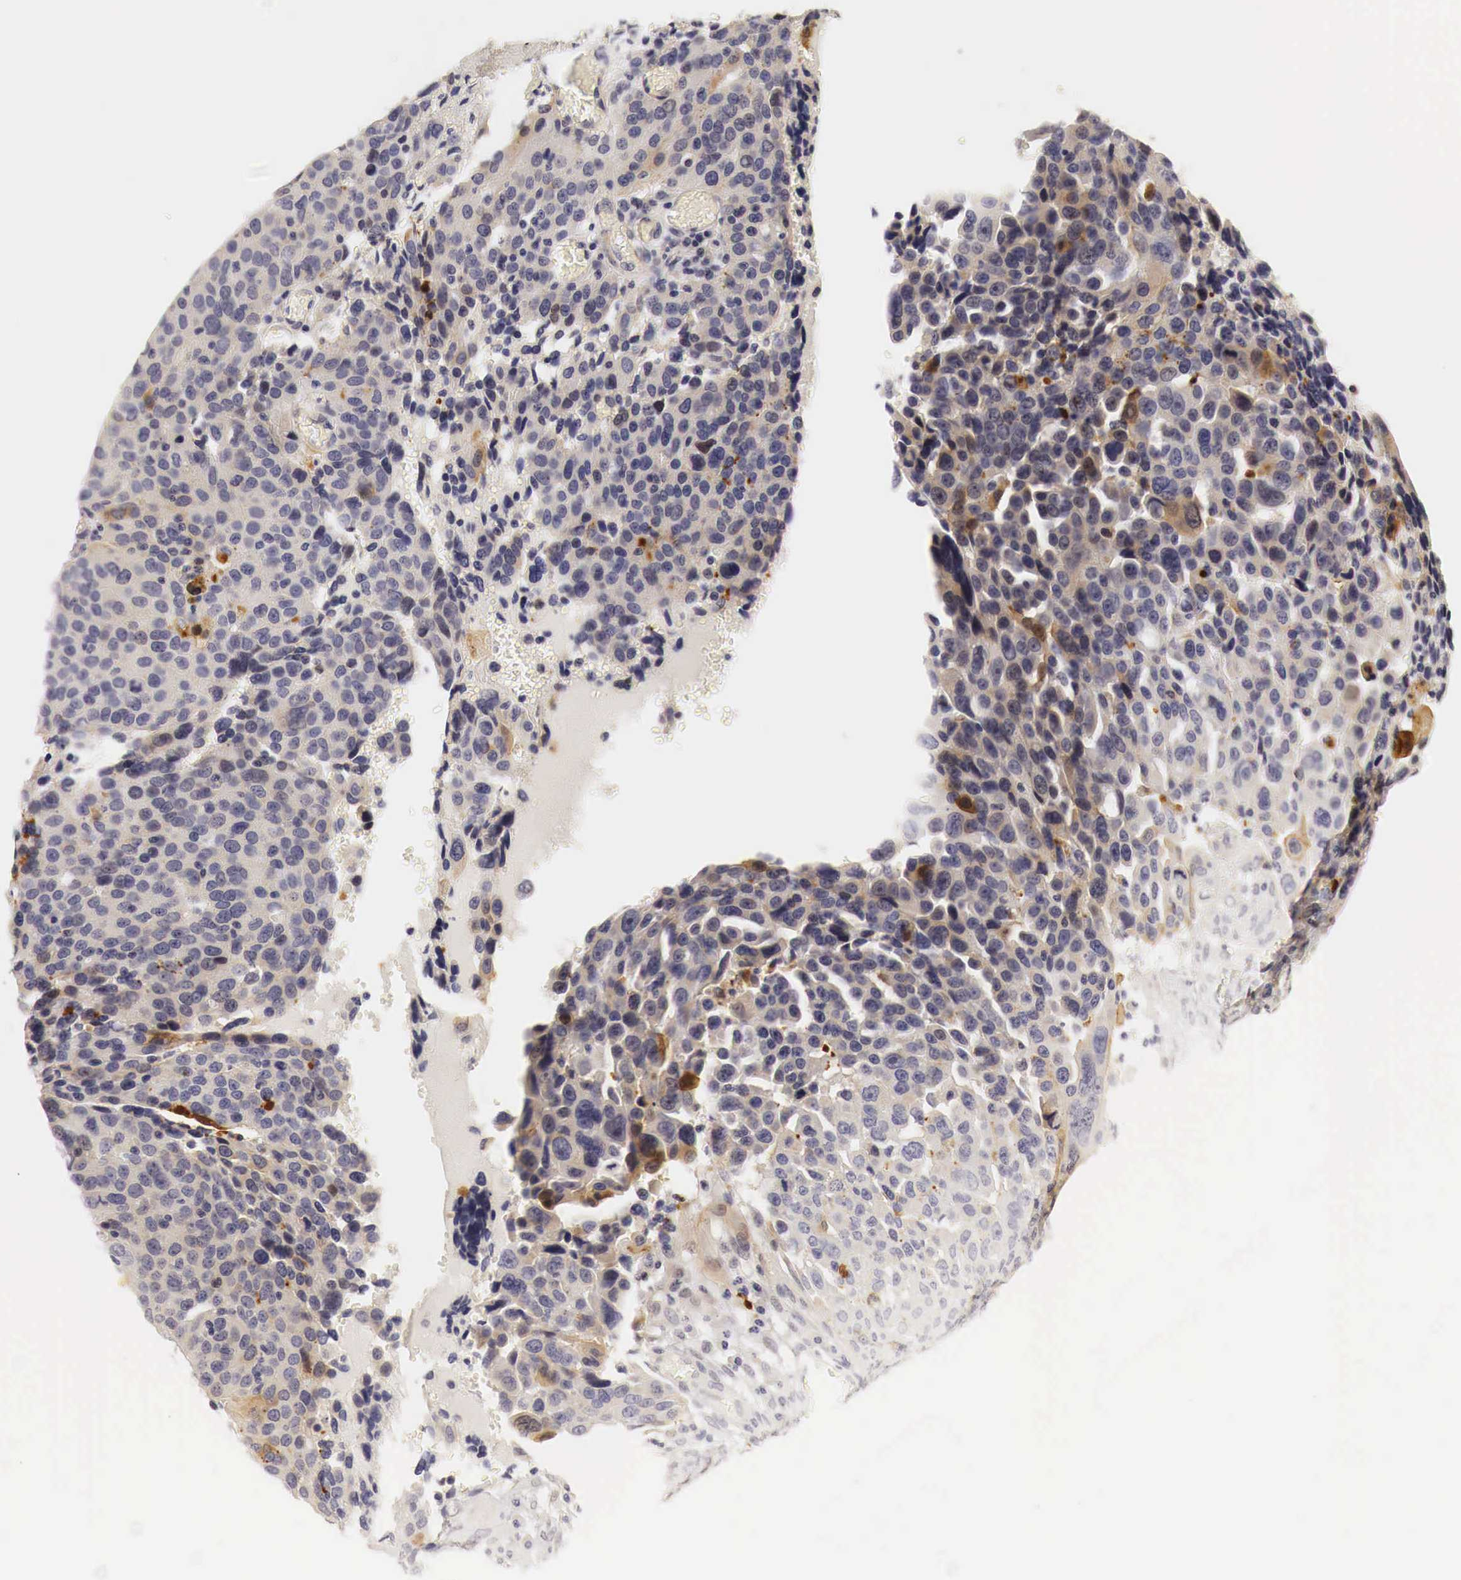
{"staining": {"intensity": "weak", "quantity": "<25%", "location": "cytoplasmic/membranous"}, "tissue": "ovarian cancer", "cell_type": "Tumor cells", "image_type": "cancer", "snomed": [{"axis": "morphology", "description": "Carcinoma, endometroid"}, {"axis": "topography", "description": "Ovary"}], "caption": "The immunohistochemistry image has no significant staining in tumor cells of endometroid carcinoma (ovarian) tissue.", "gene": "CASP3", "patient": {"sex": "female", "age": 75}}